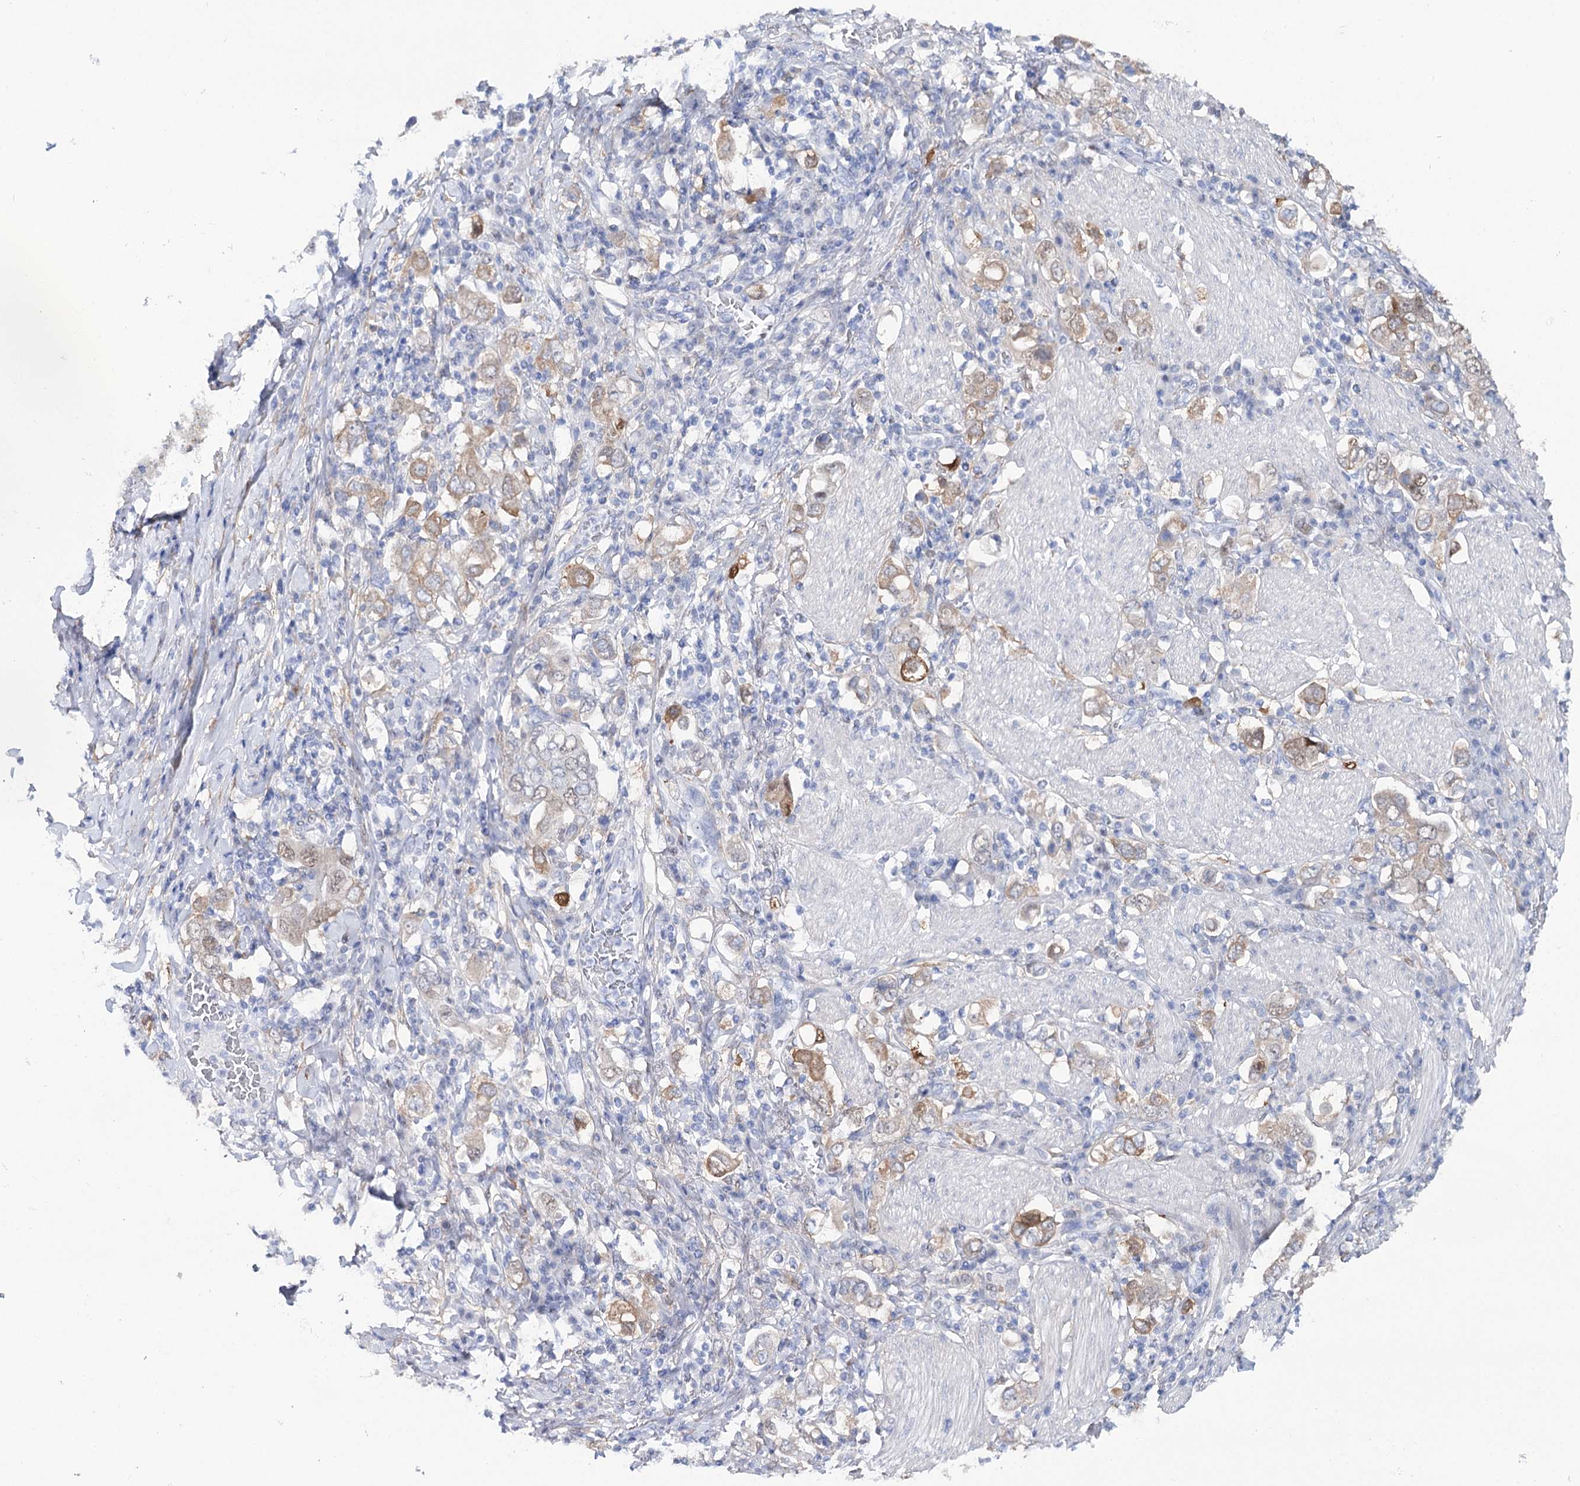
{"staining": {"intensity": "weak", "quantity": "25%-75%", "location": "cytoplasmic/membranous"}, "tissue": "stomach cancer", "cell_type": "Tumor cells", "image_type": "cancer", "snomed": [{"axis": "morphology", "description": "Adenocarcinoma, NOS"}, {"axis": "topography", "description": "Stomach, upper"}], "caption": "Protein analysis of stomach adenocarcinoma tissue reveals weak cytoplasmic/membranous positivity in approximately 25%-75% of tumor cells.", "gene": "UGDH", "patient": {"sex": "male", "age": 62}}